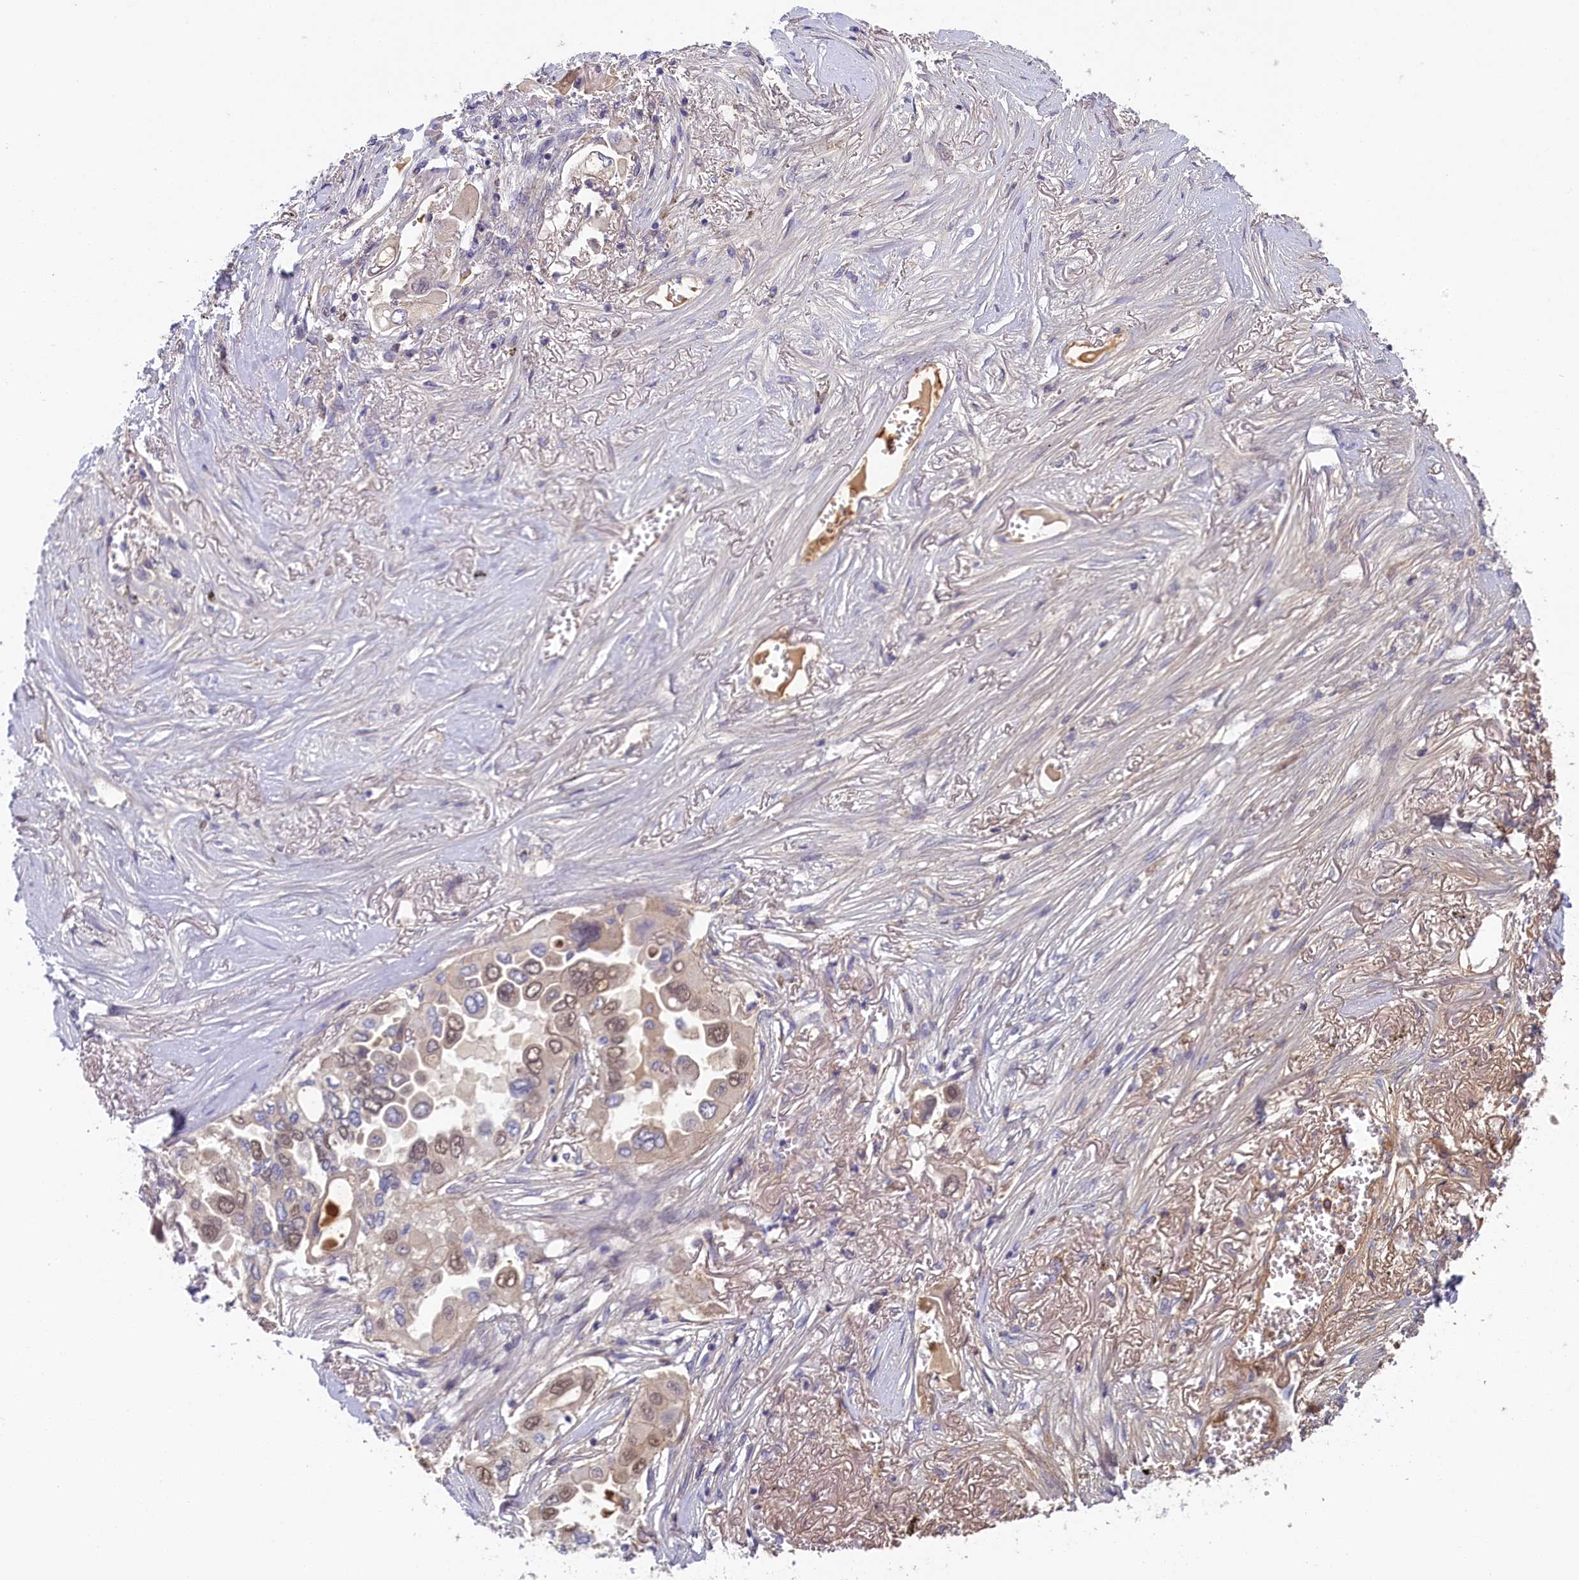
{"staining": {"intensity": "moderate", "quantity": "<25%", "location": "nuclear"}, "tissue": "lung cancer", "cell_type": "Tumor cells", "image_type": "cancer", "snomed": [{"axis": "morphology", "description": "Adenocarcinoma, NOS"}, {"axis": "topography", "description": "Lung"}], "caption": "Adenocarcinoma (lung) tissue reveals moderate nuclear expression in approximately <25% of tumor cells", "gene": "STX16", "patient": {"sex": "female", "age": 76}}